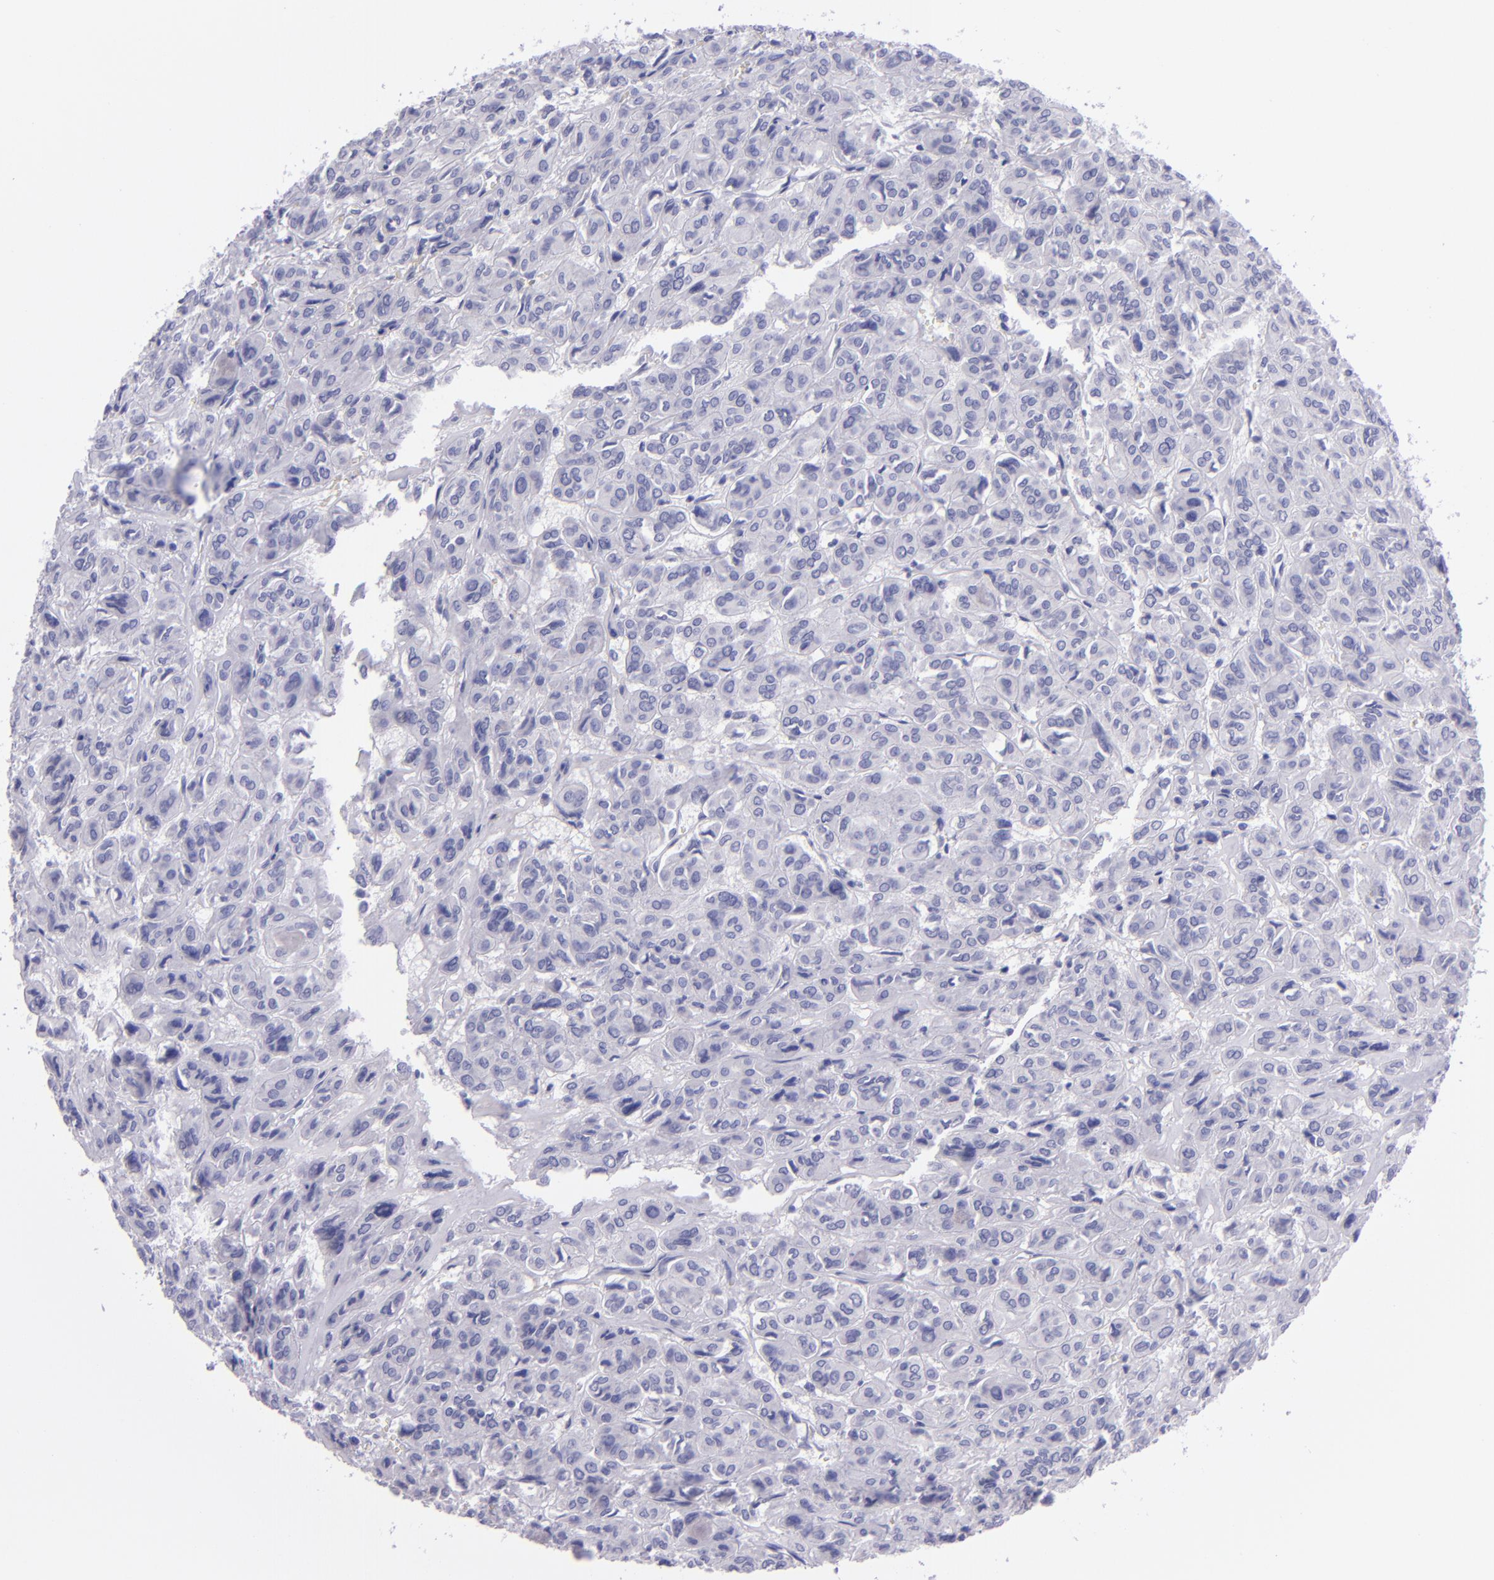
{"staining": {"intensity": "negative", "quantity": "none", "location": "none"}, "tissue": "thyroid cancer", "cell_type": "Tumor cells", "image_type": "cancer", "snomed": [{"axis": "morphology", "description": "Follicular adenoma carcinoma, NOS"}, {"axis": "topography", "description": "Thyroid gland"}], "caption": "There is no significant positivity in tumor cells of thyroid cancer (follicular adenoma carcinoma).", "gene": "TNNT3", "patient": {"sex": "female", "age": 71}}